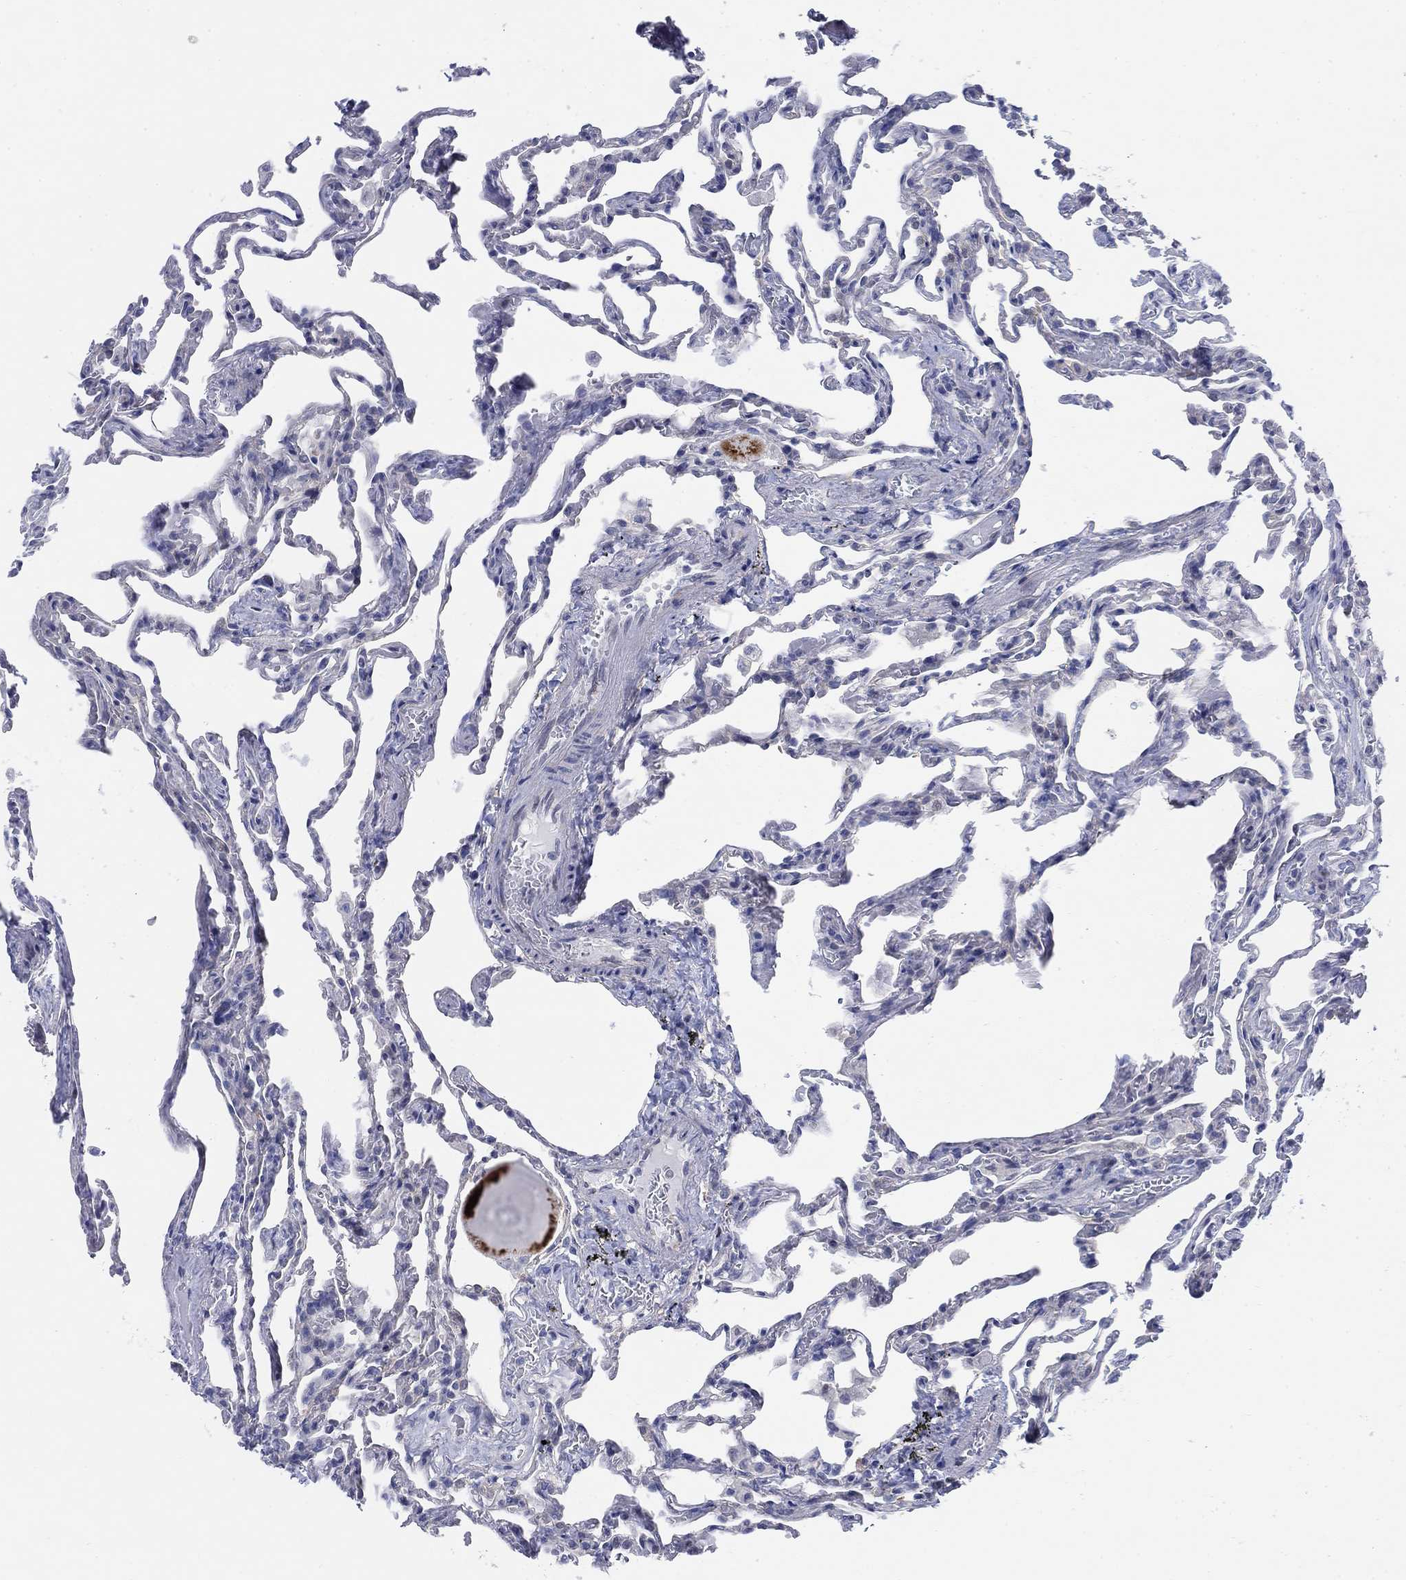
{"staining": {"intensity": "negative", "quantity": "none", "location": "none"}, "tissue": "lung", "cell_type": "Alveolar cells", "image_type": "normal", "snomed": [{"axis": "morphology", "description": "Normal tissue, NOS"}, {"axis": "topography", "description": "Lung"}], "caption": "Lung stained for a protein using immunohistochemistry exhibits no expression alveolar cells.", "gene": "MYO3A", "patient": {"sex": "female", "age": 43}}